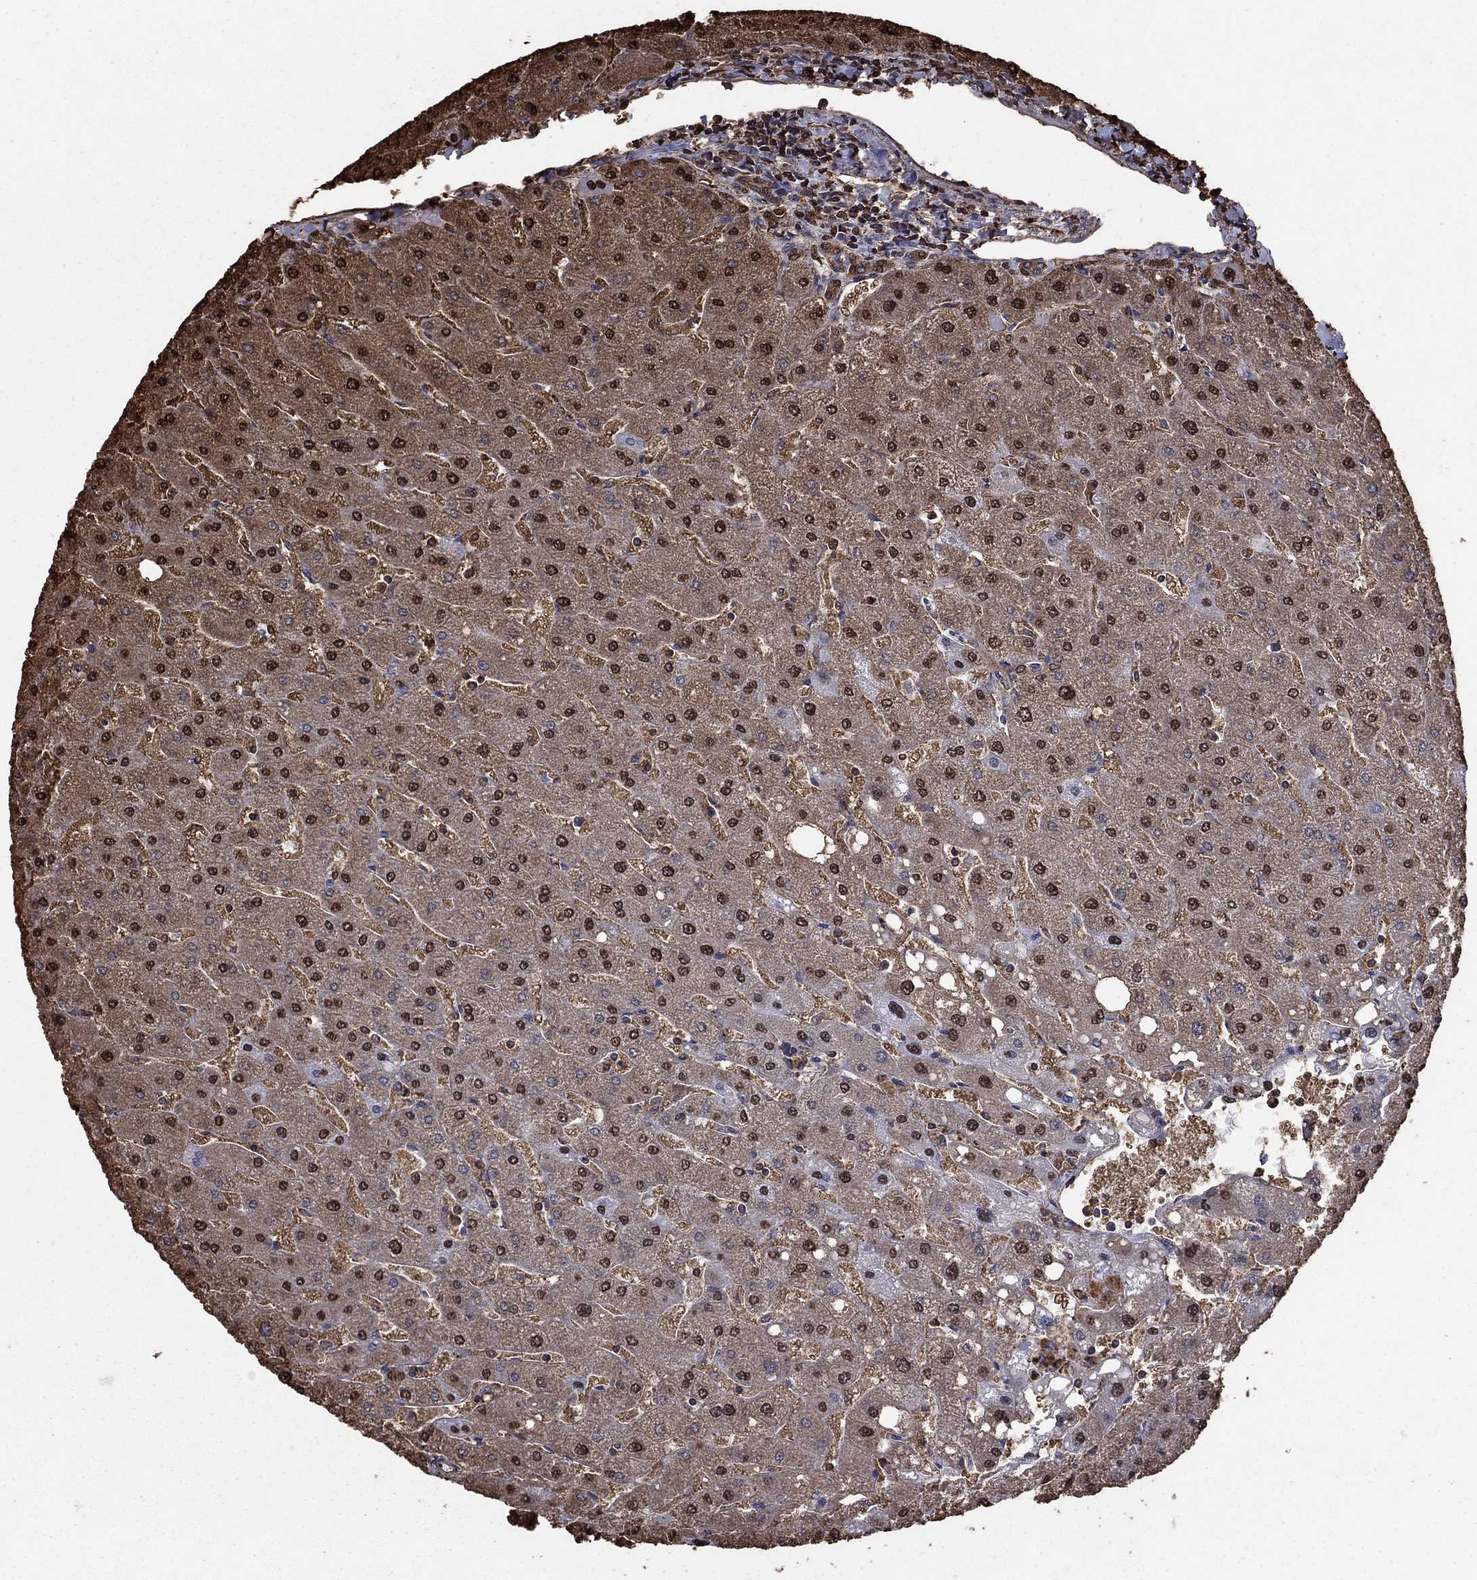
{"staining": {"intensity": "negative", "quantity": "none", "location": "none"}, "tissue": "liver", "cell_type": "Cholangiocytes", "image_type": "normal", "snomed": [{"axis": "morphology", "description": "Normal tissue, NOS"}, {"axis": "topography", "description": "Liver"}], "caption": "Immunohistochemistry histopathology image of benign human liver stained for a protein (brown), which shows no staining in cholangiocytes.", "gene": "GAPDH", "patient": {"sex": "male", "age": 67}}